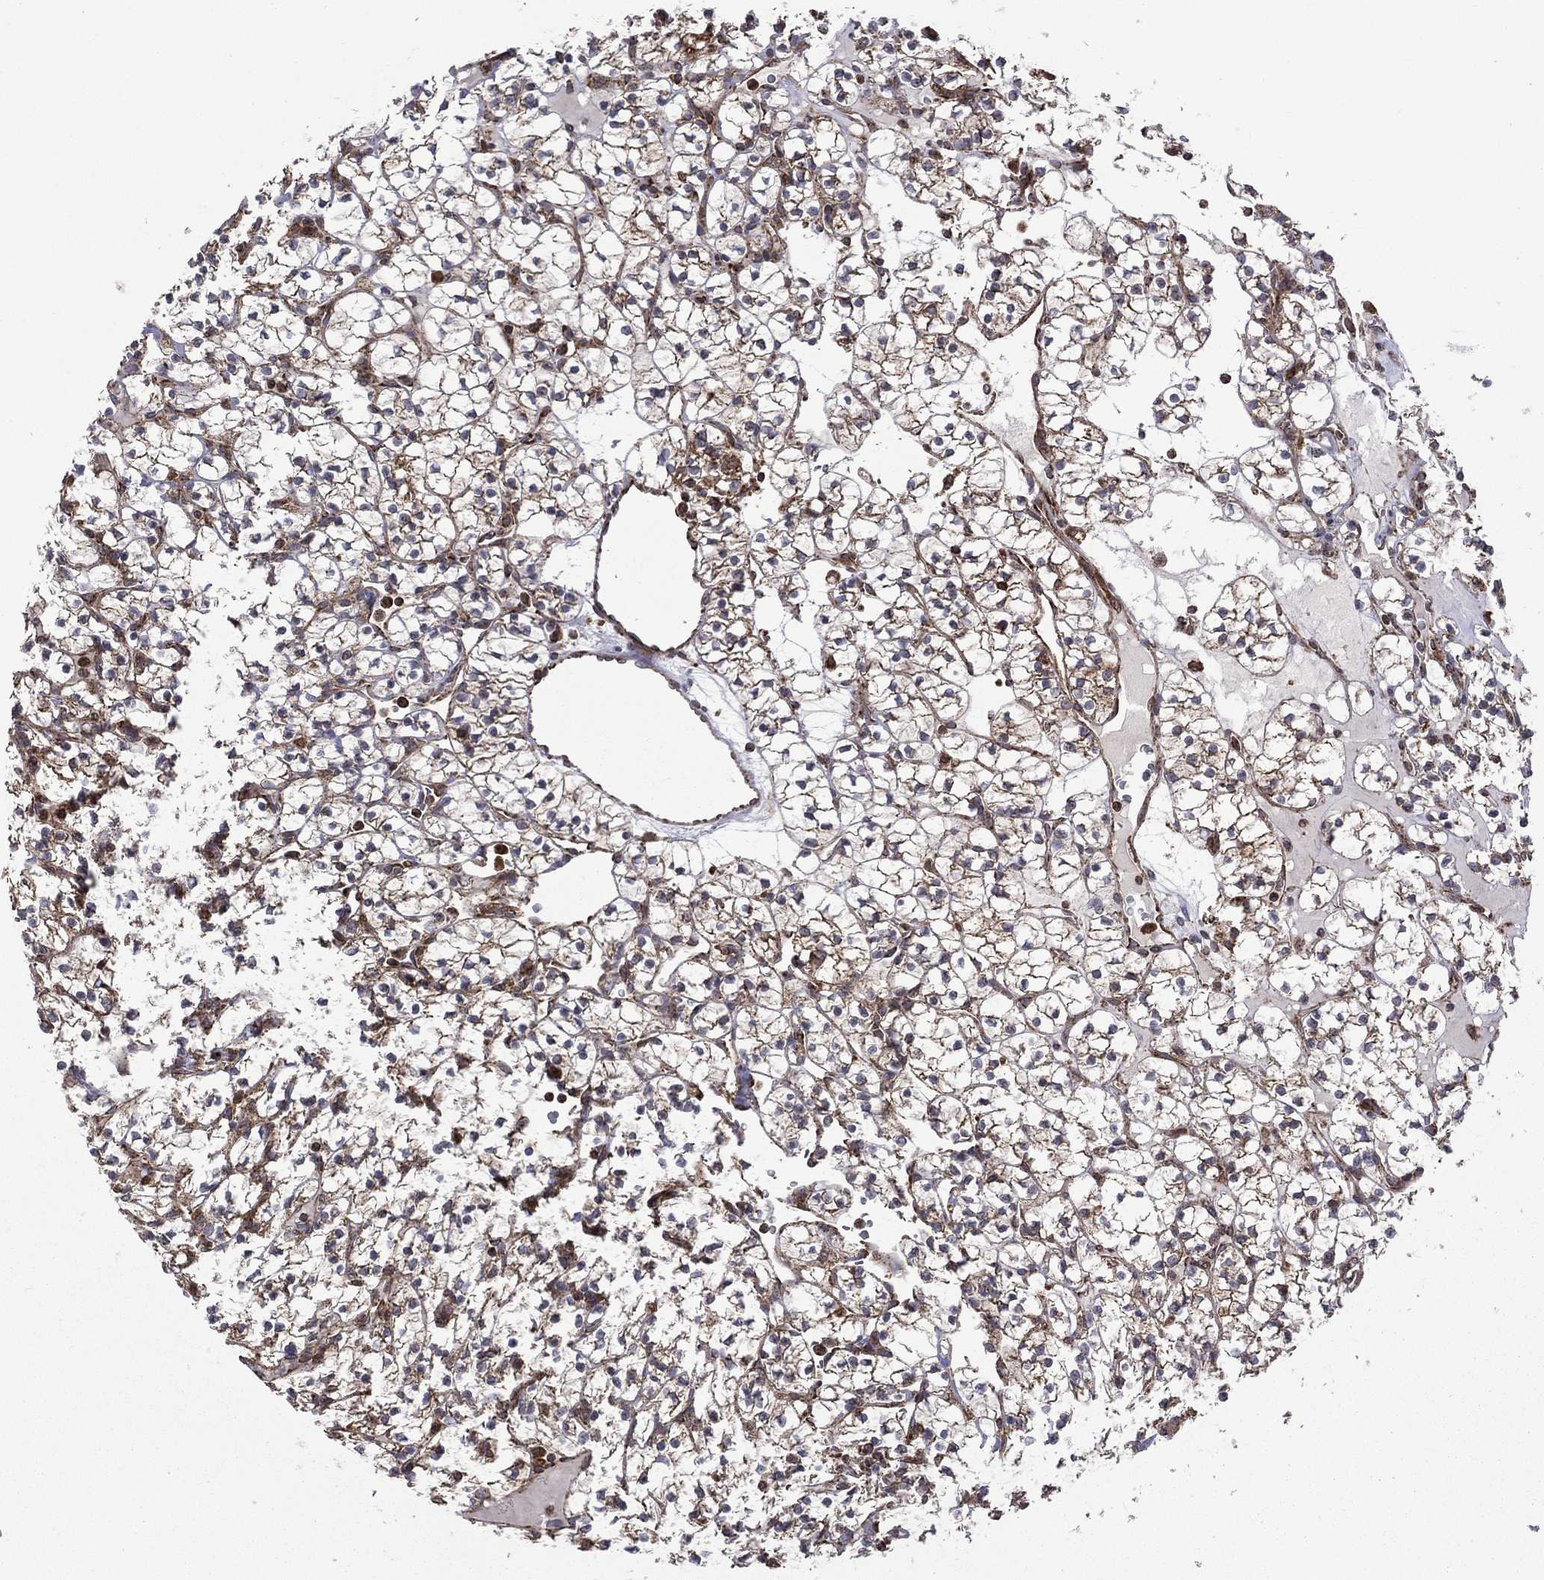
{"staining": {"intensity": "moderate", "quantity": ">75%", "location": "cytoplasmic/membranous"}, "tissue": "renal cancer", "cell_type": "Tumor cells", "image_type": "cancer", "snomed": [{"axis": "morphology", "description": "Adenocarcinoma, NOS"}, {"axis": "topography", "description": "Kidney"}], "caption": "Protein staining of adenocarcinoma (renal) tissue reveals moderate cytoplasmic/membranous expression in approximately >75% of tumor cells.", "gene": "GIMAP6", "patient": {"sex": "female", "age": 89}}